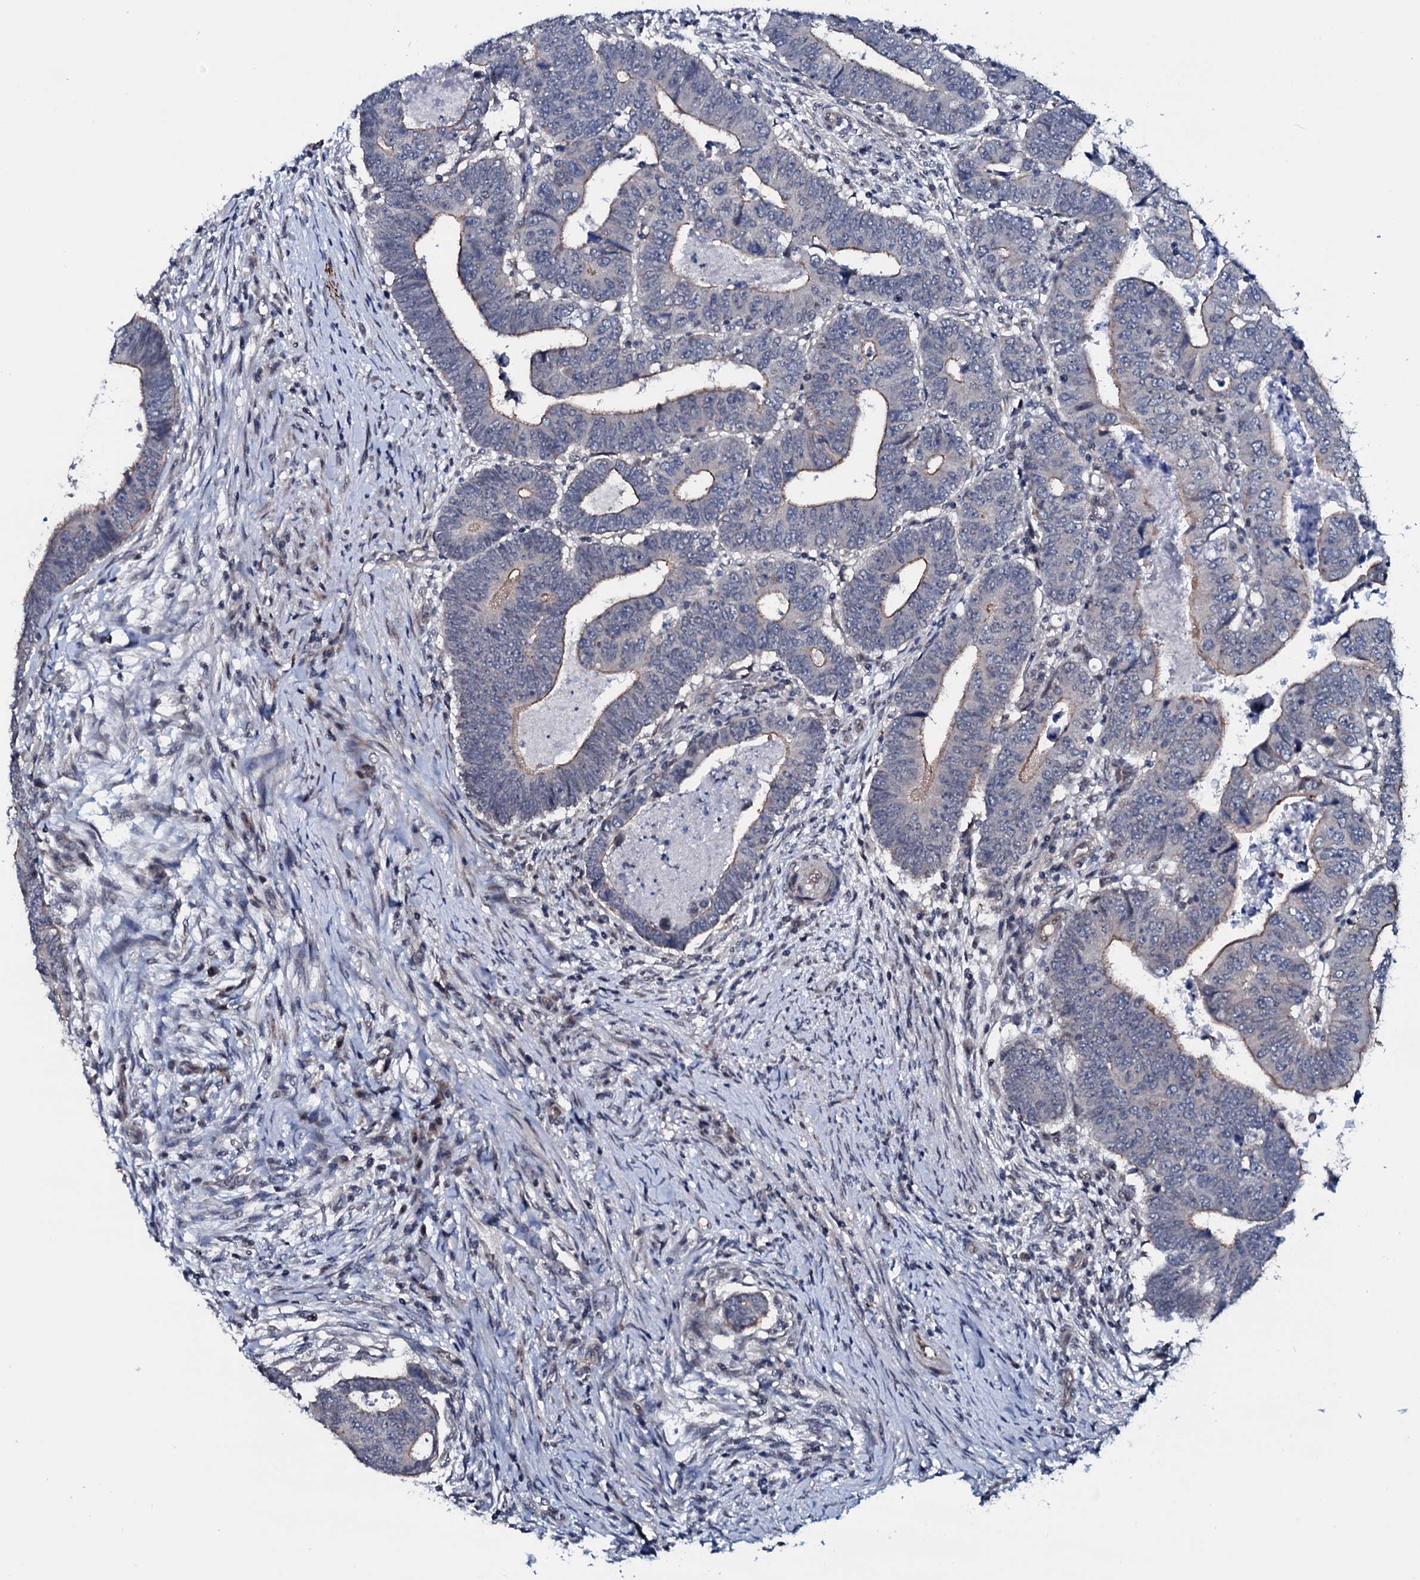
{"staining": {"intensity": "weak", "quantity": "25%-75%", "location": "cytoplasmic/membranous"}, "tissue": "colorectal cancer", "cell_type": "Tumor cells", "image_type": "cancer", "snomed": [{"axis": "morphology", "description": "Normal tissue, NOS"}, {"axis": "morphology", "description": "Adenocarcinoma, NOS"}, {"axis": "topography", "description": "Rectum"}], "caption": "Adenocarcinoma (colorectal) stained with a protein marker shows weak staining in tumor cells.", "gene": "OGFOD2", "patient": {"sex": "female", "age": 65}}